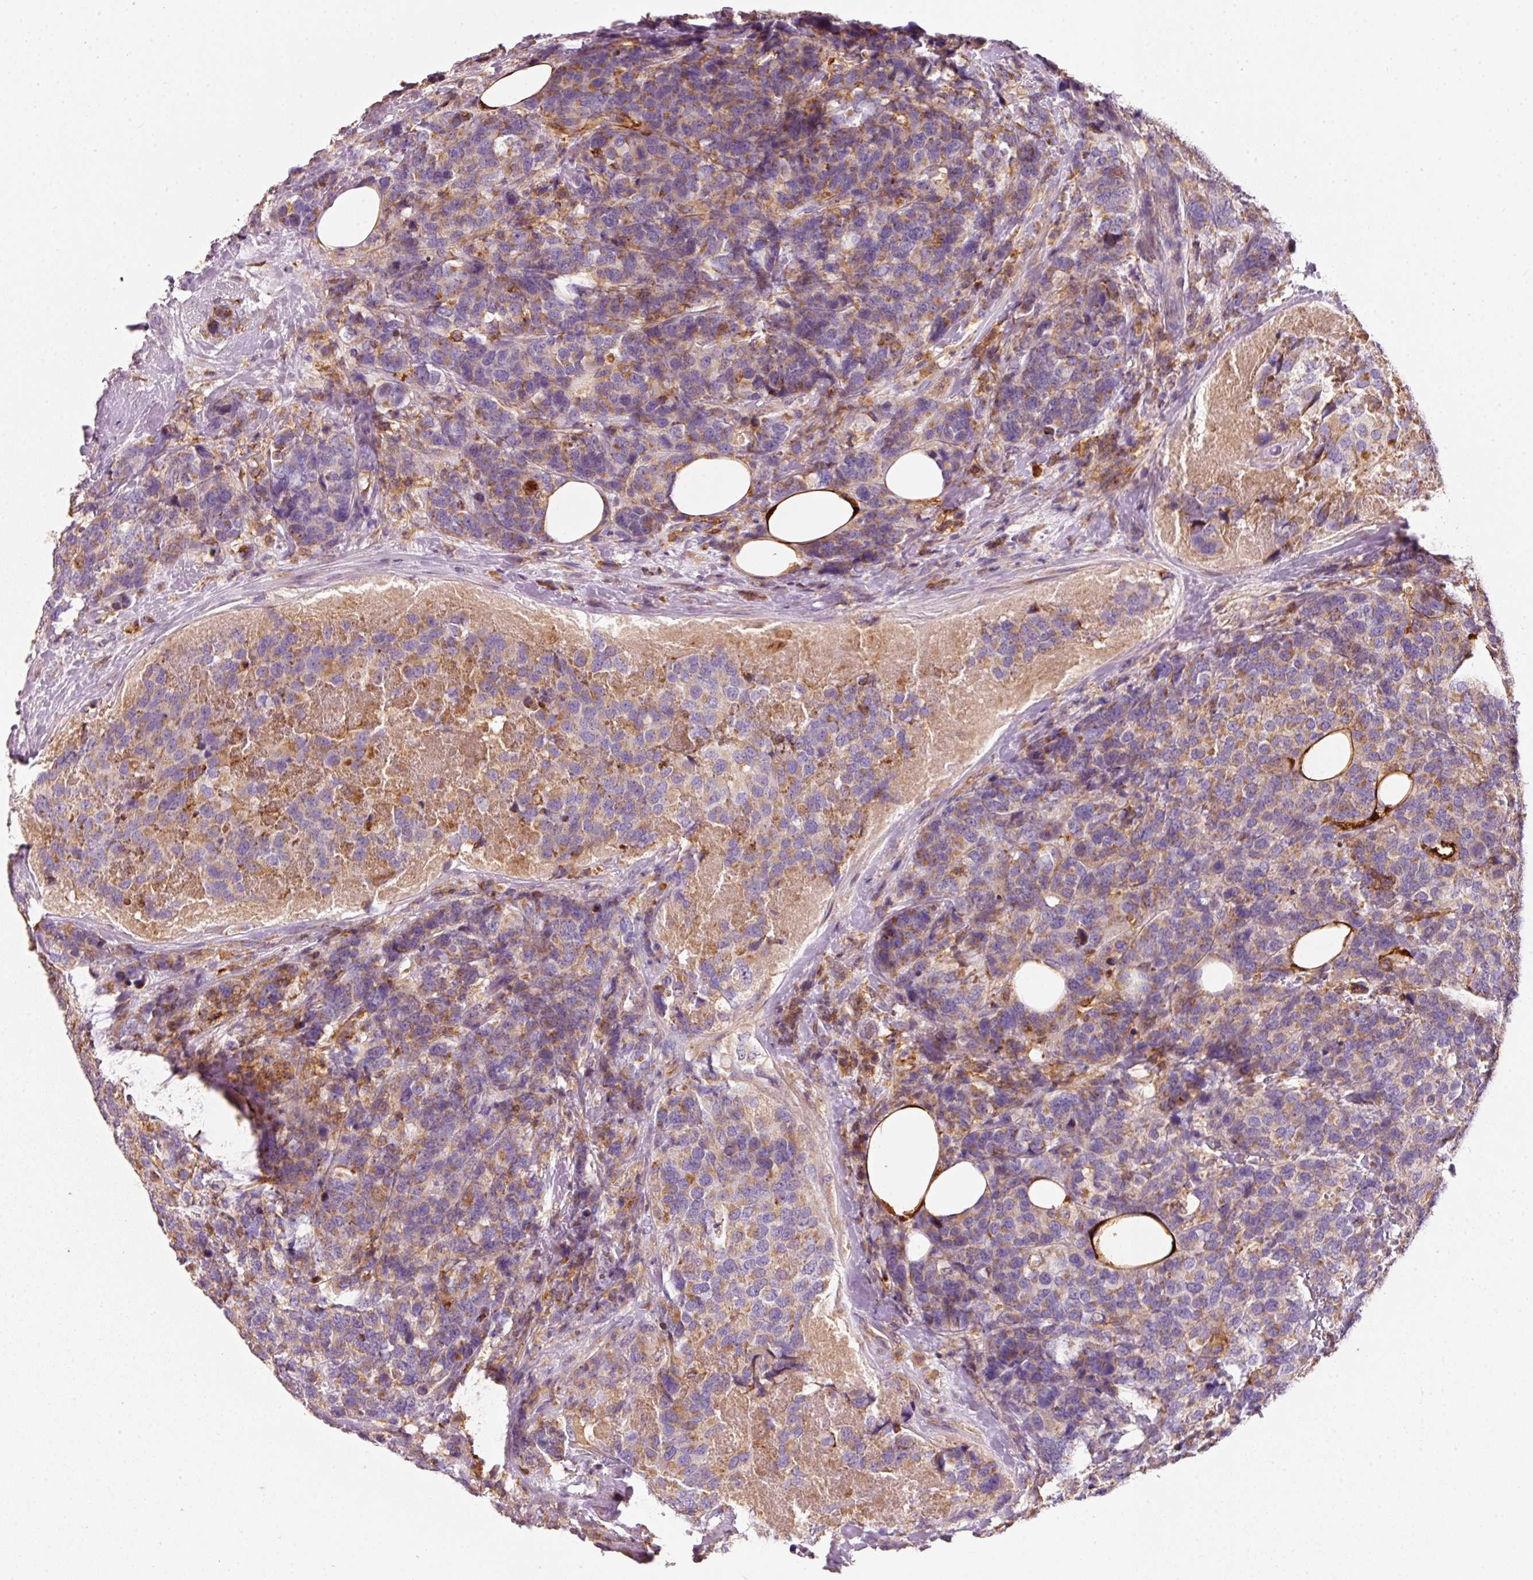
{"staining": {"intensity": "weak", "quantity": "25%-75%", "location": "cytoplasmic/membranous"}, "tissue": "breast cancer", "cell_type": "Tumor cells", "image_type": "cancer", "snomed": [{"axis": "morphology", "description": "Lobular carcinoma"}, {"axis": "topography", "description": "Breast"}], "caption": "Immunohistochemical staining of human breast cancer demonstrates low levels of weak cytoplasmic/membranous protein staining in about 25%-75% of tumor cells. (DAB IHC, brown staining for protein, blue staining for nuclei).", "gene": "IQGAP2", "patient": {"sex": "female", "age": 59}}